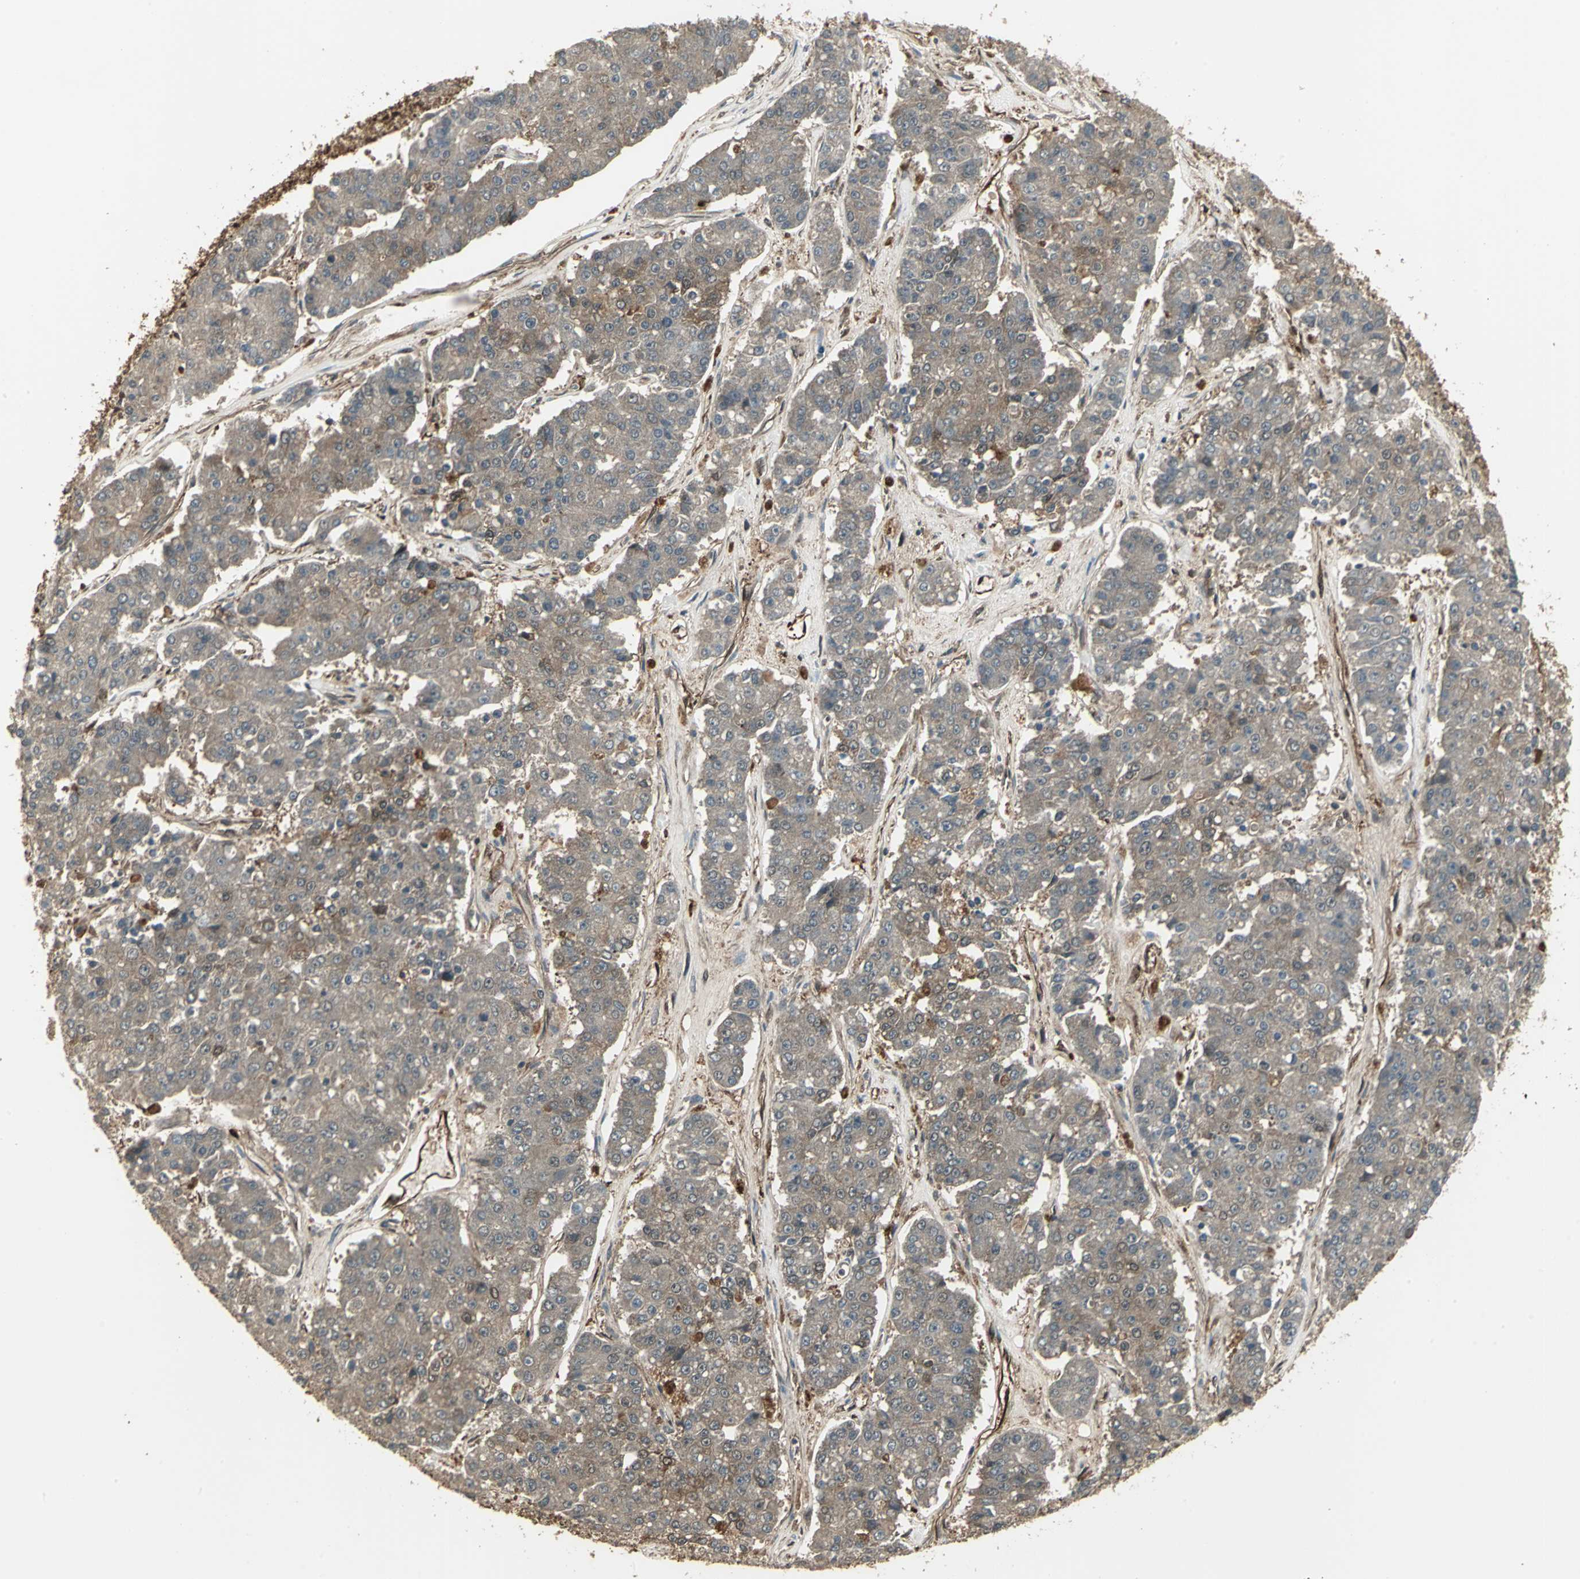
{"staining": {"intensity": "moderate", "quantity": ">75%", "location": "cytoplasmic/membranous"}, "tissue": "pancreatic cancer", "cell_type": "Tumor cells", "image_type": "cancer", "snomed": [{"axis": "morphology", "description": "Adenocarcinoma, NOS"}, {"axis": "topography", "description": "Pancreas"}], "caption": "Protein analysis of pancreatic cancer tissue displays moderate cytoplasmic/membranous expression in about >75% of tumor cells.", "gene": "PRXL2B", "patient": {"sex": "male", "age": 50}}